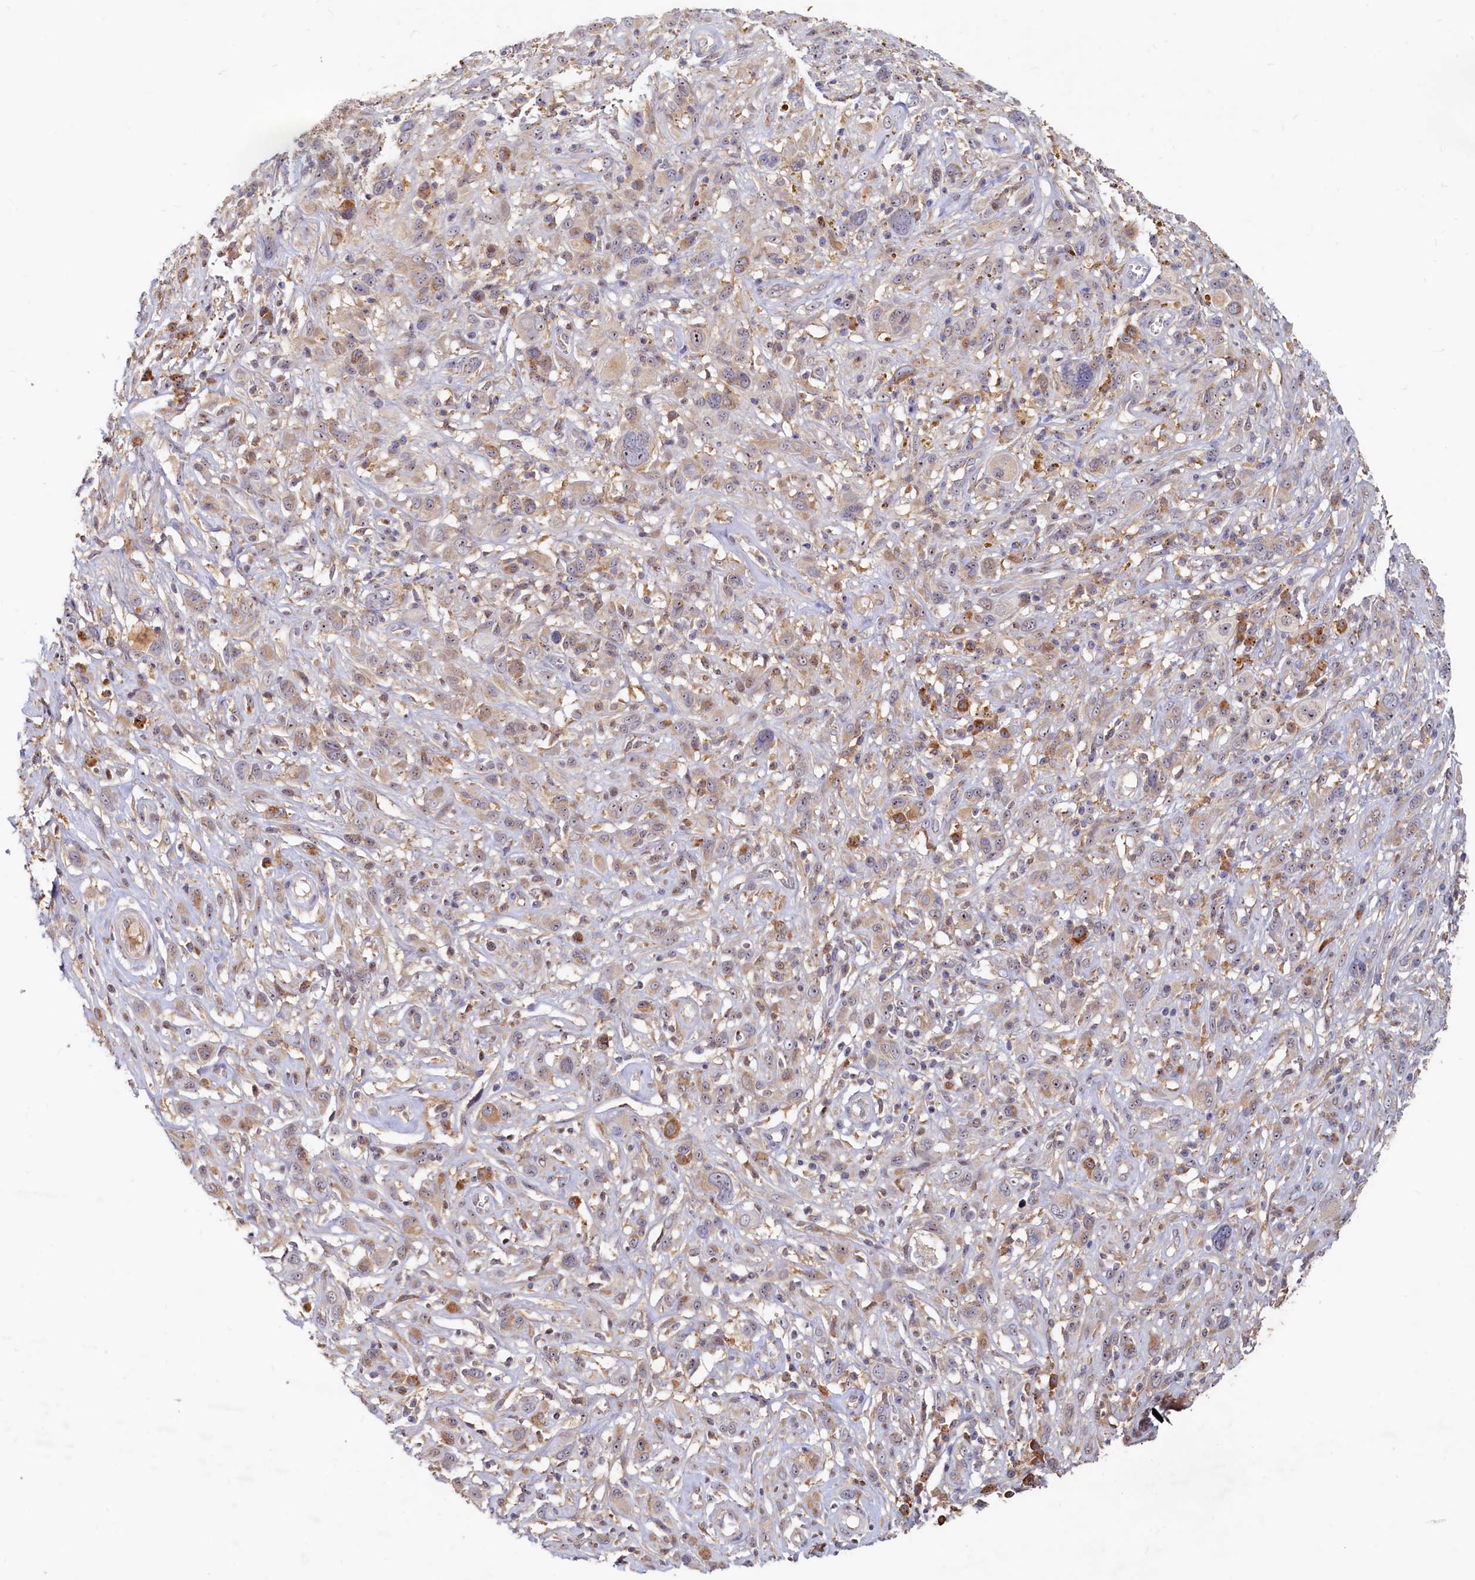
{"staining": {"intensity": "moderate", "quantity": "25%-75%", "location": "cytoplasmic/membranous,nuclear"}, "tissue": "melanoma", "cell_type": "Tumor cells", "image_type": "cancer", "snomed": [{"axis": "morphology", "description": "Malignant melanoma, NOS"}, {"axis": "topography", "description": "Skin of trunk"}], "caption": "Protein expression analysis of human melanoma reveals moderate cytoplasmic/membranous and nuclear expression in about 25%-75% of tumor cells.", "gene": "RGS7BP", "patient": {"sex": "male", "age": 71}}